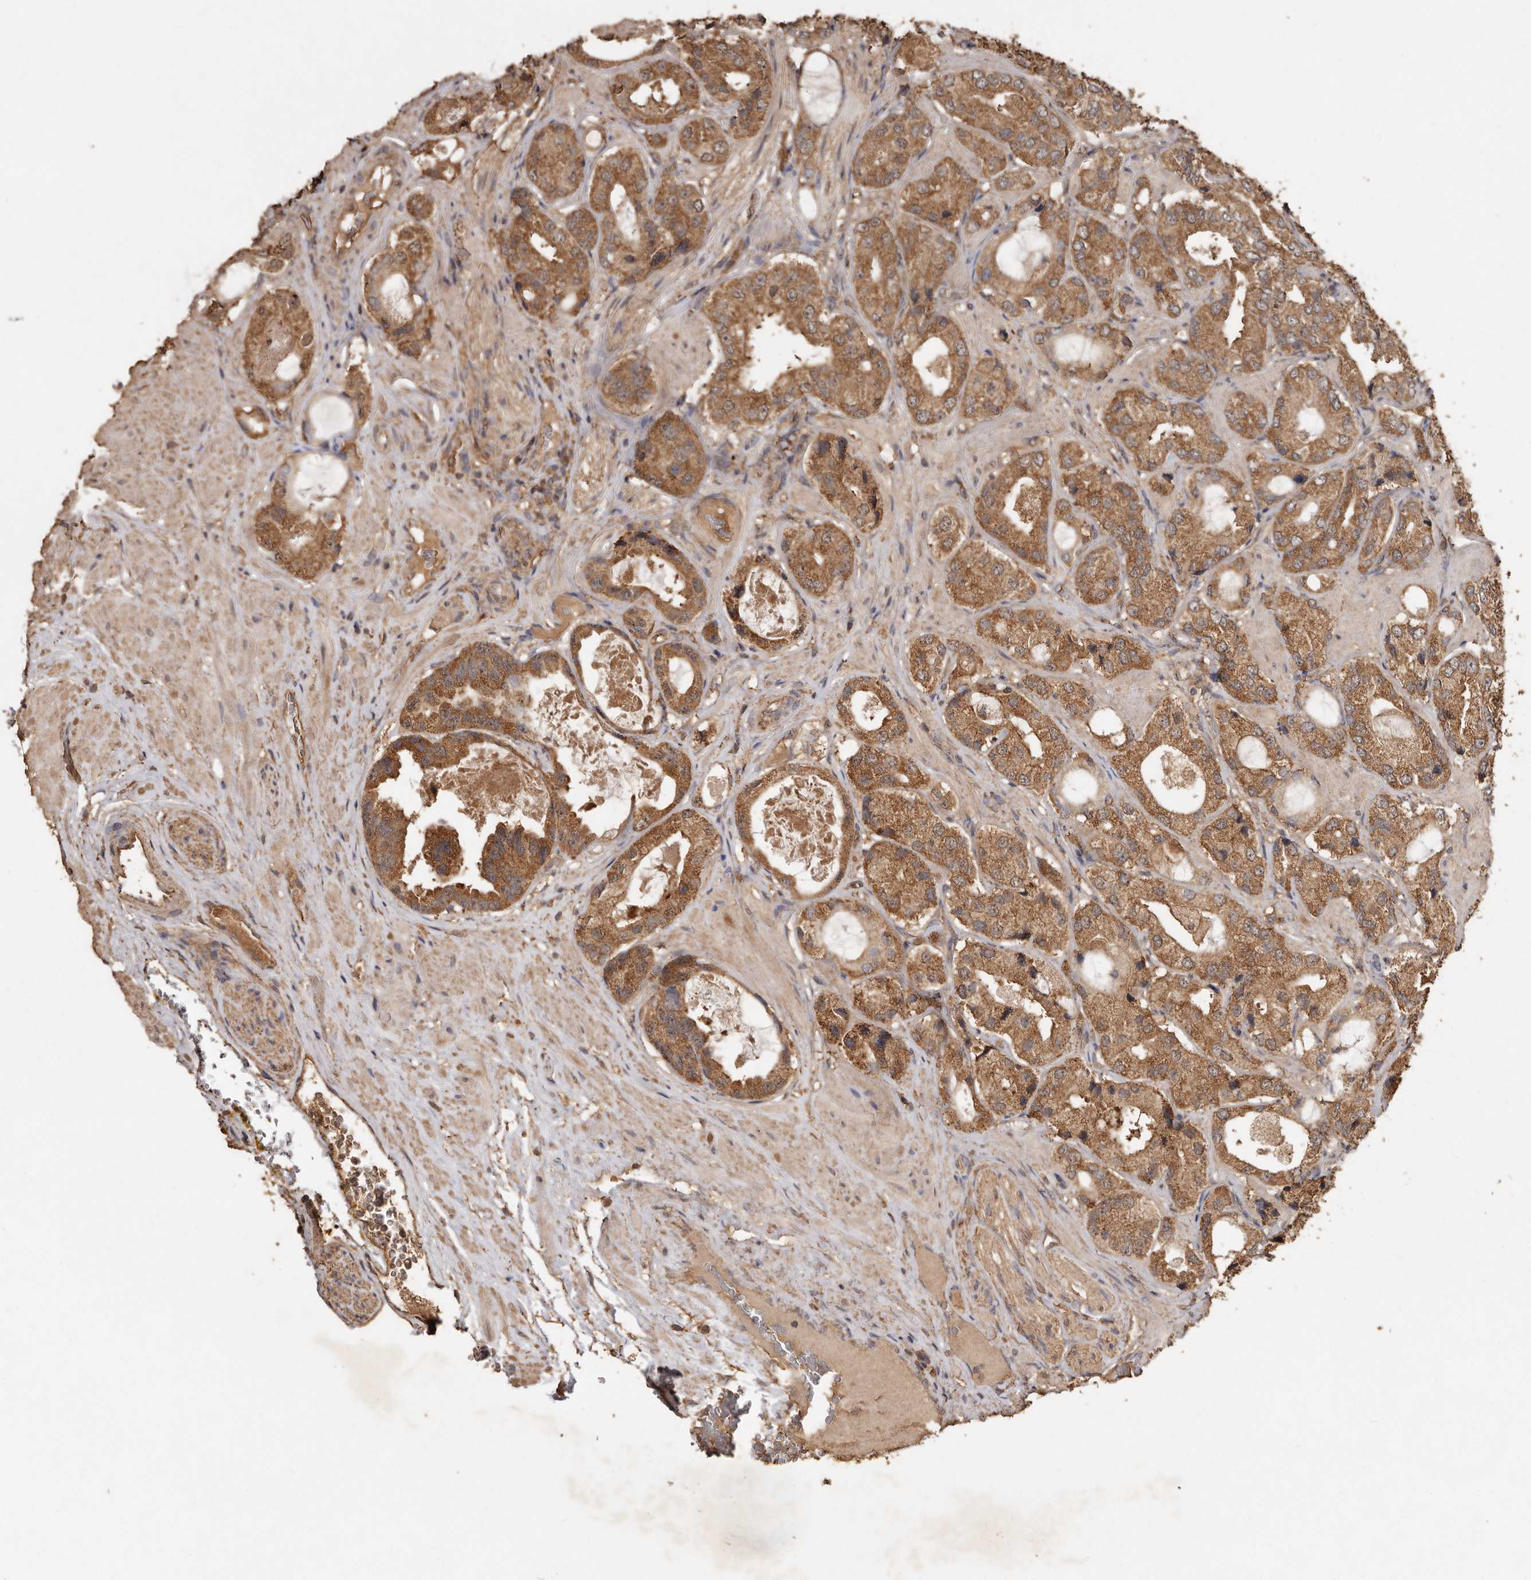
{"staining": {"intensity": "moderate", "quantity": ">75%", "location": "cytoplasmic/membranous"}, "tissue": "prostate cancer", "cell_type": "Tumor cells", "image_type": "cancer", "snomed": [{"axis": "morphology", "description": "Adenocarcinoma, High grade"}, {"axis": "topography", "description": "Prostate"}], "caption": "Approximately >75% of tumor cells in prostate cancer (adenocarcinoma (high-grade)) reveal moderate cytoplasmic/membranous protein expression as visualized by brown immunohistochemical staining.", "gene": "RWDD1", "patient": {"sex": "male", "age": 59}}